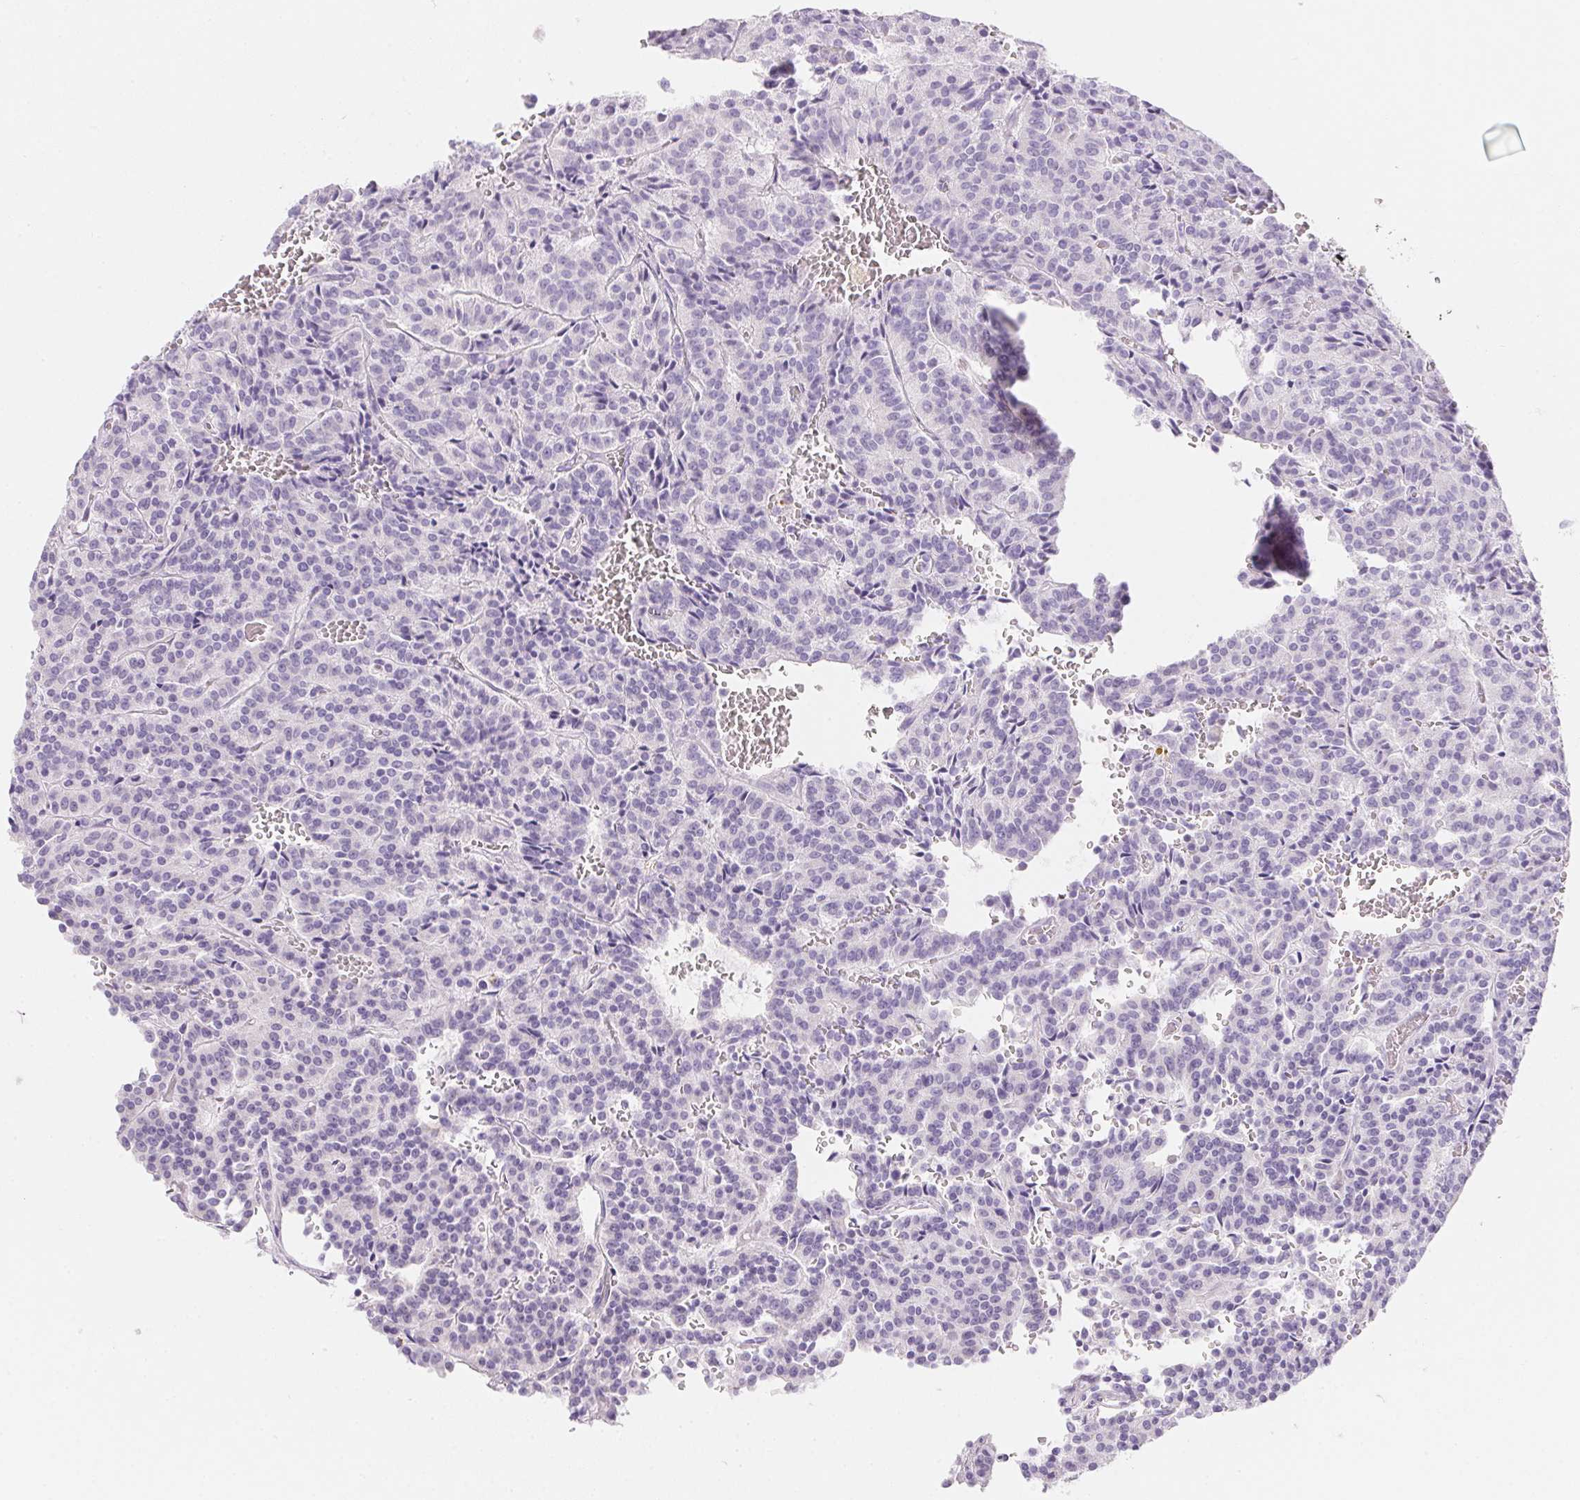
{"staining": {"intensity": "negative", "quantity": "none", "location": "none"}, "tissue": "carcinoid", "cell_type": "Tumor cells", "image_type": "cancer", "snomed": [{"axis": "morphology", "description": "Carcinoid, malignant, NOS"}, {"axis": "topography", "description": "Lung"}], "caption": "Carcinoid was stained to show a protein in brown. There is no significant positivity in tumor cells.", "gene": "AQP5", "patient": {"sex": "male", "age": 70}}